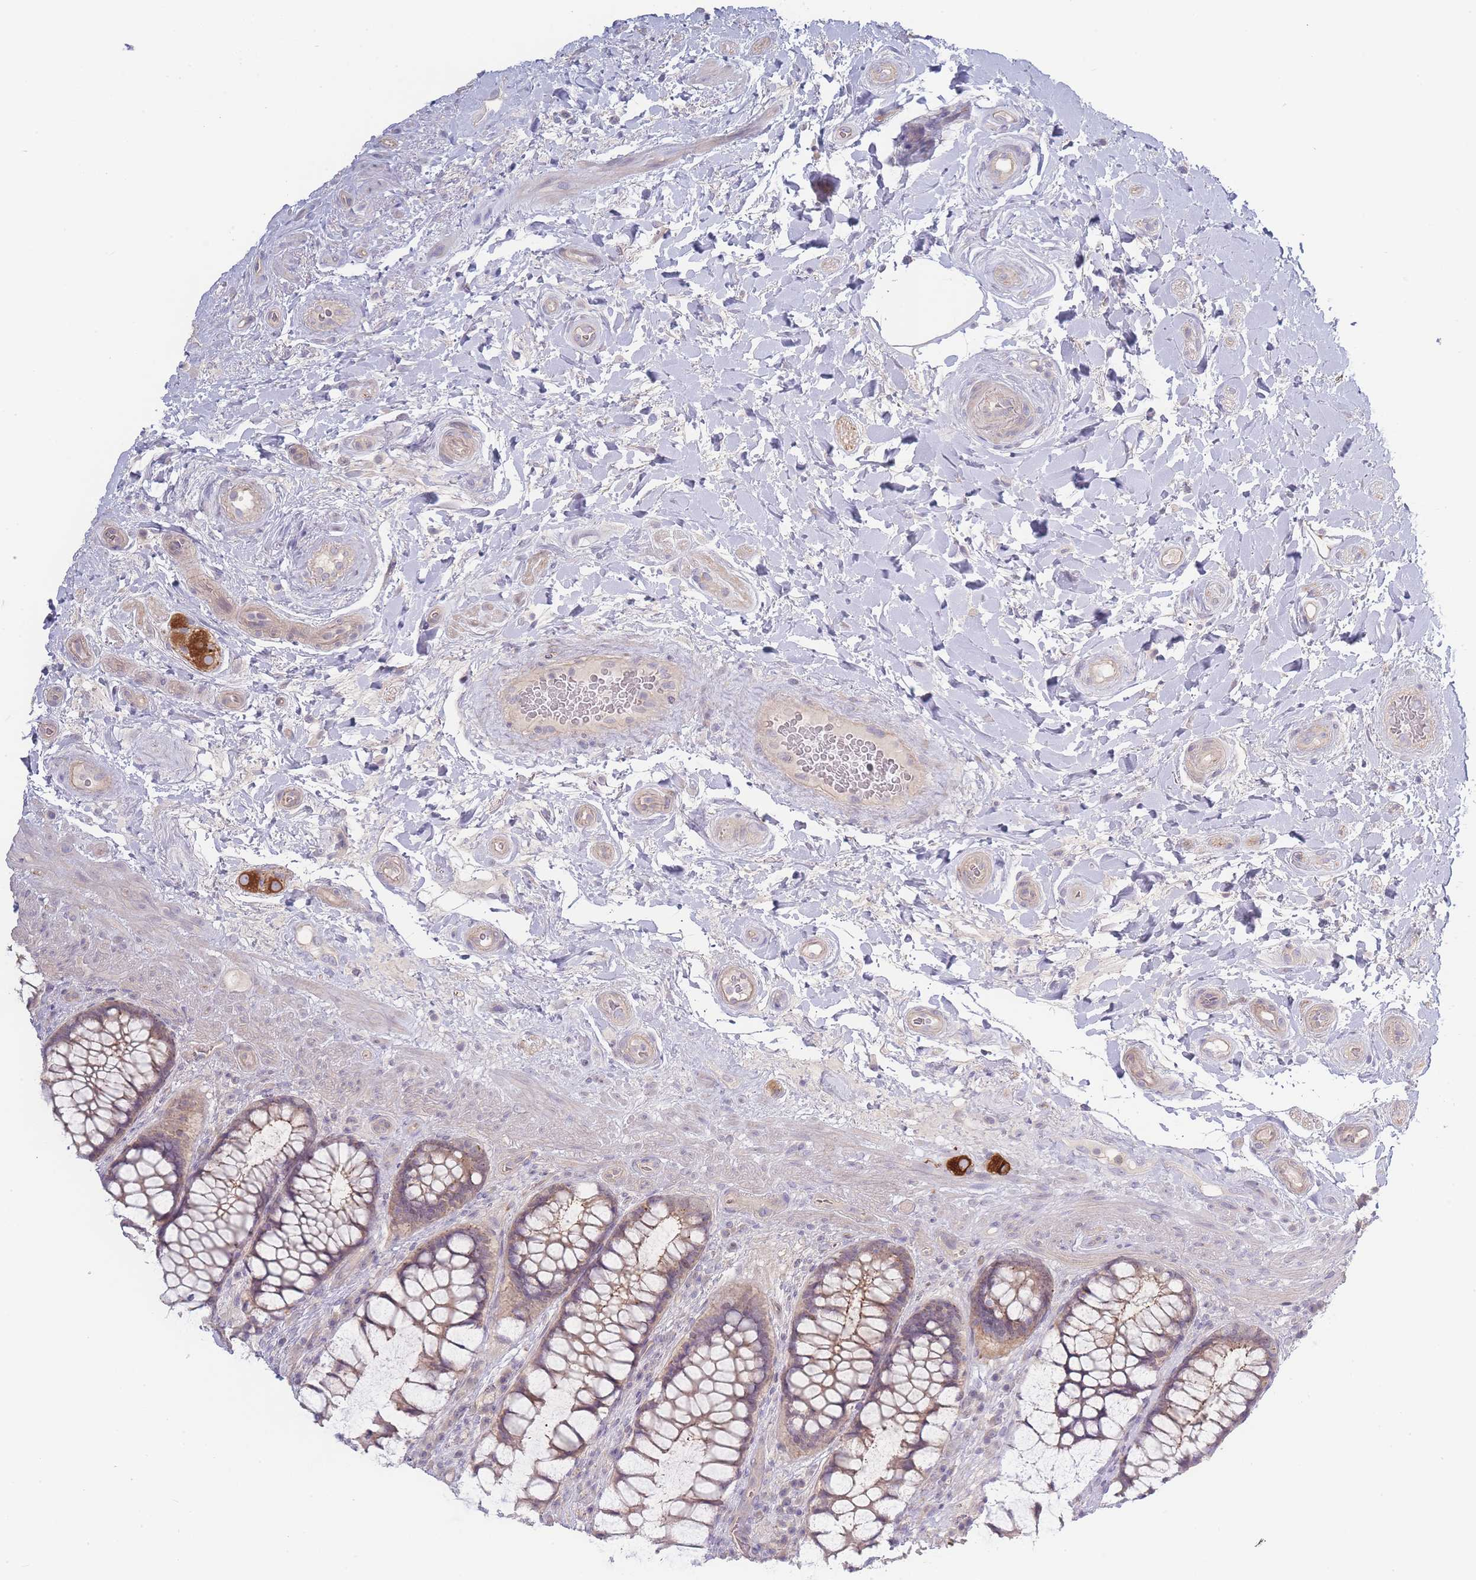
{"staining": {"intensity": "weak", "quantity": "25%-75%", "location": "cytoplasmic/membranous"}, "tissue": "rectum", "cell_type": "Glandular cells", "image_type": "normal", "snomed": [{"axis": "morphology", "description": "Normal tissue, NOS"}, {"axis": "topography", "description": "Rectum"}], "caption": "A micrograph of rectum stained for a protein demonstrates weak cytoplasmic/membranous brown staining in glandular cells. Ihc stains the protein of interest in brown and the nuclei are stained blue.", "gene": "SPHKAP", "patient": {"sex": "female", "age": 58}}